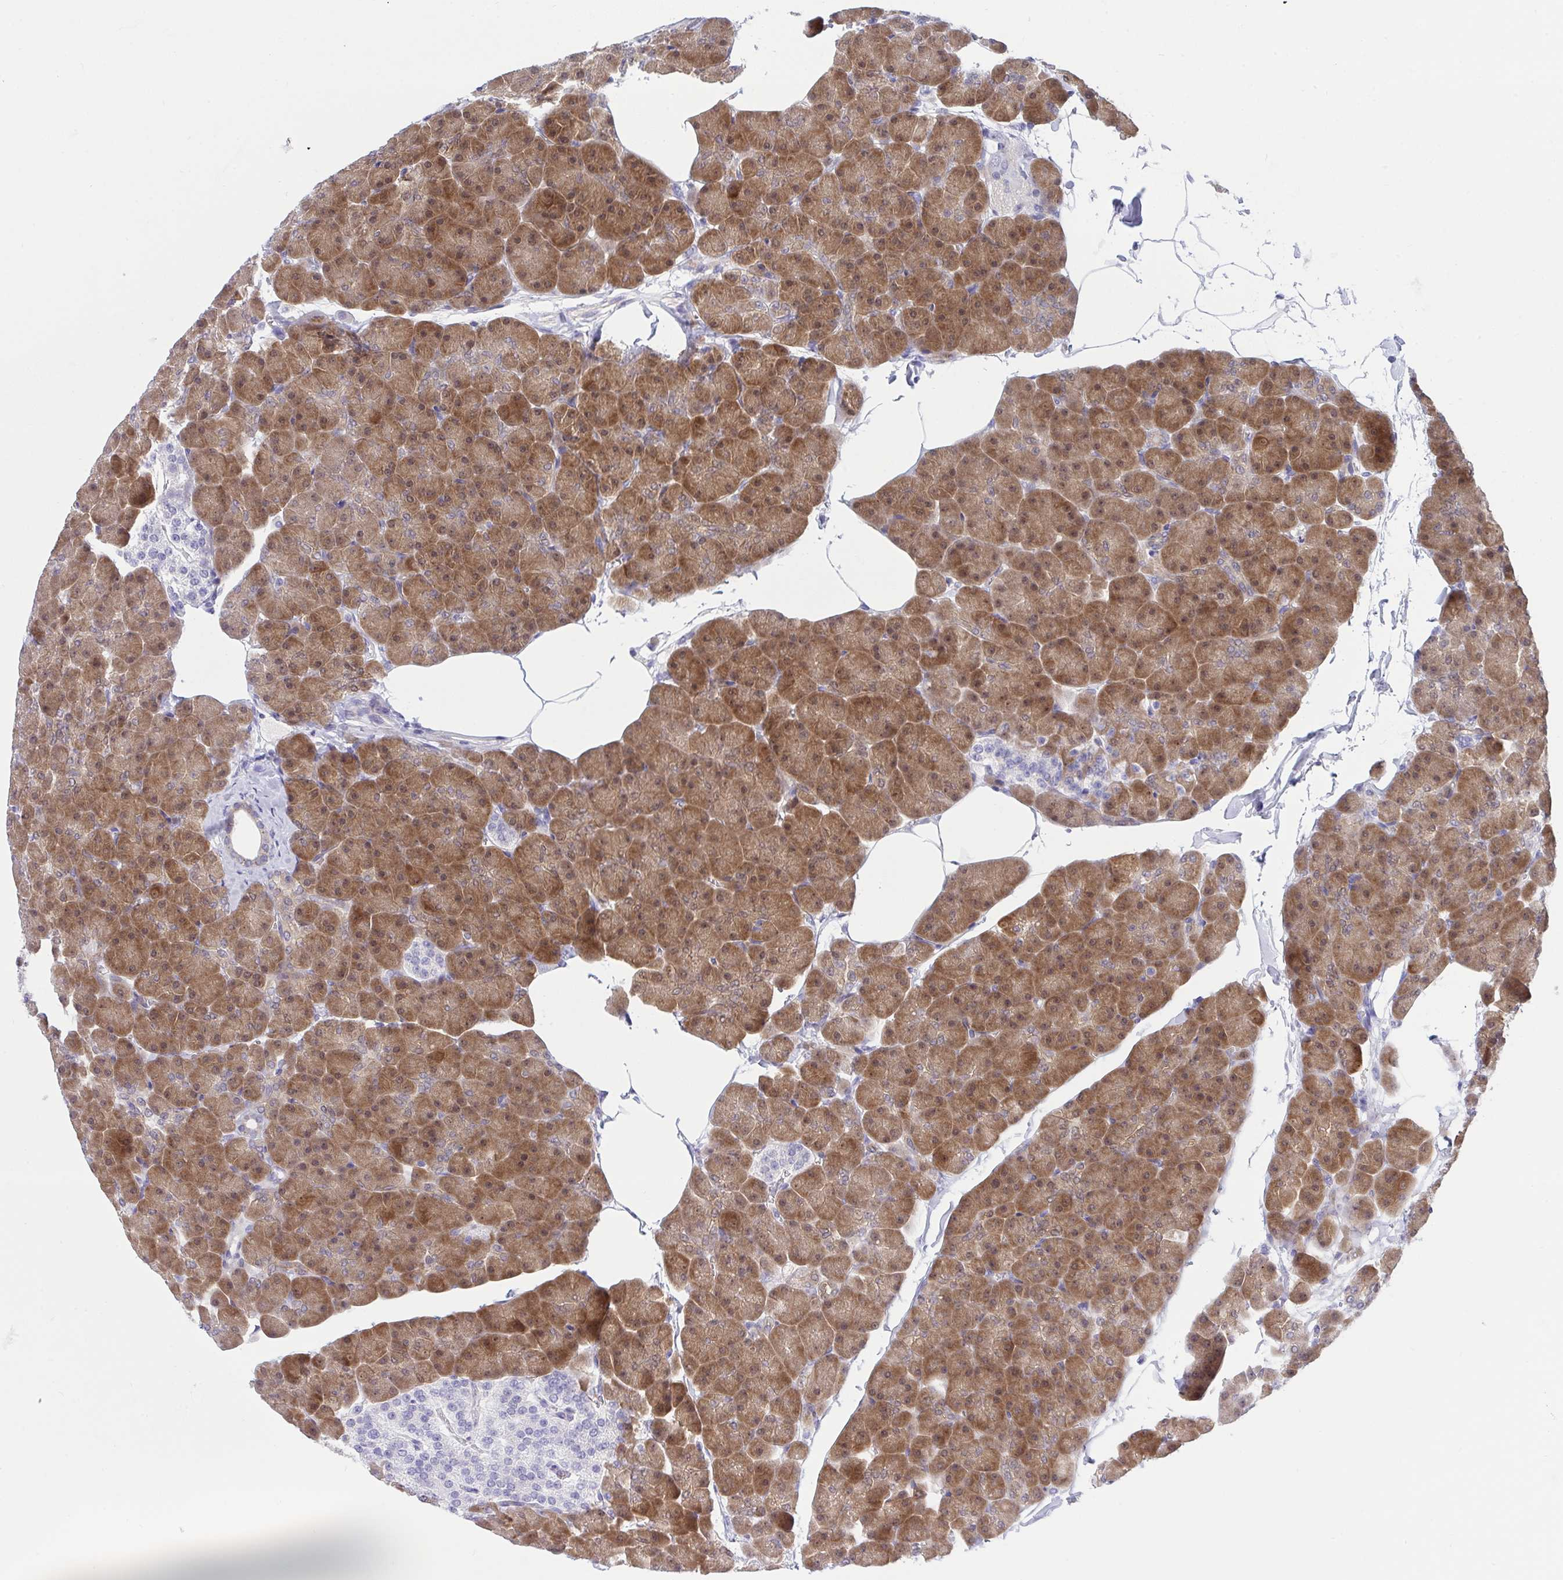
{"staining": {"intensity": "moderate", "quantity": ">75%", "location": "cytoplasmic/membranous,nuclear"}, "tissue": "pancreas", "cell_type": "Exocrine glandular cells", "image_type": "normal", "snomed": [{"axis": "morphology", "description": "Normal tissue, NOS"}, {"axis": "topography", "description": "Pancreas"}], "caption": "High-power microscopy captured an immunohistochemistry (IHC) photomicrograph of unremarkable pancreas, revealing moderate cytoplasmic/membranous,nuclear expression in about >75% of exocrine glandular cells.", "gene": "HOXD12", "patient": {"sex": "male", "age": 35}}